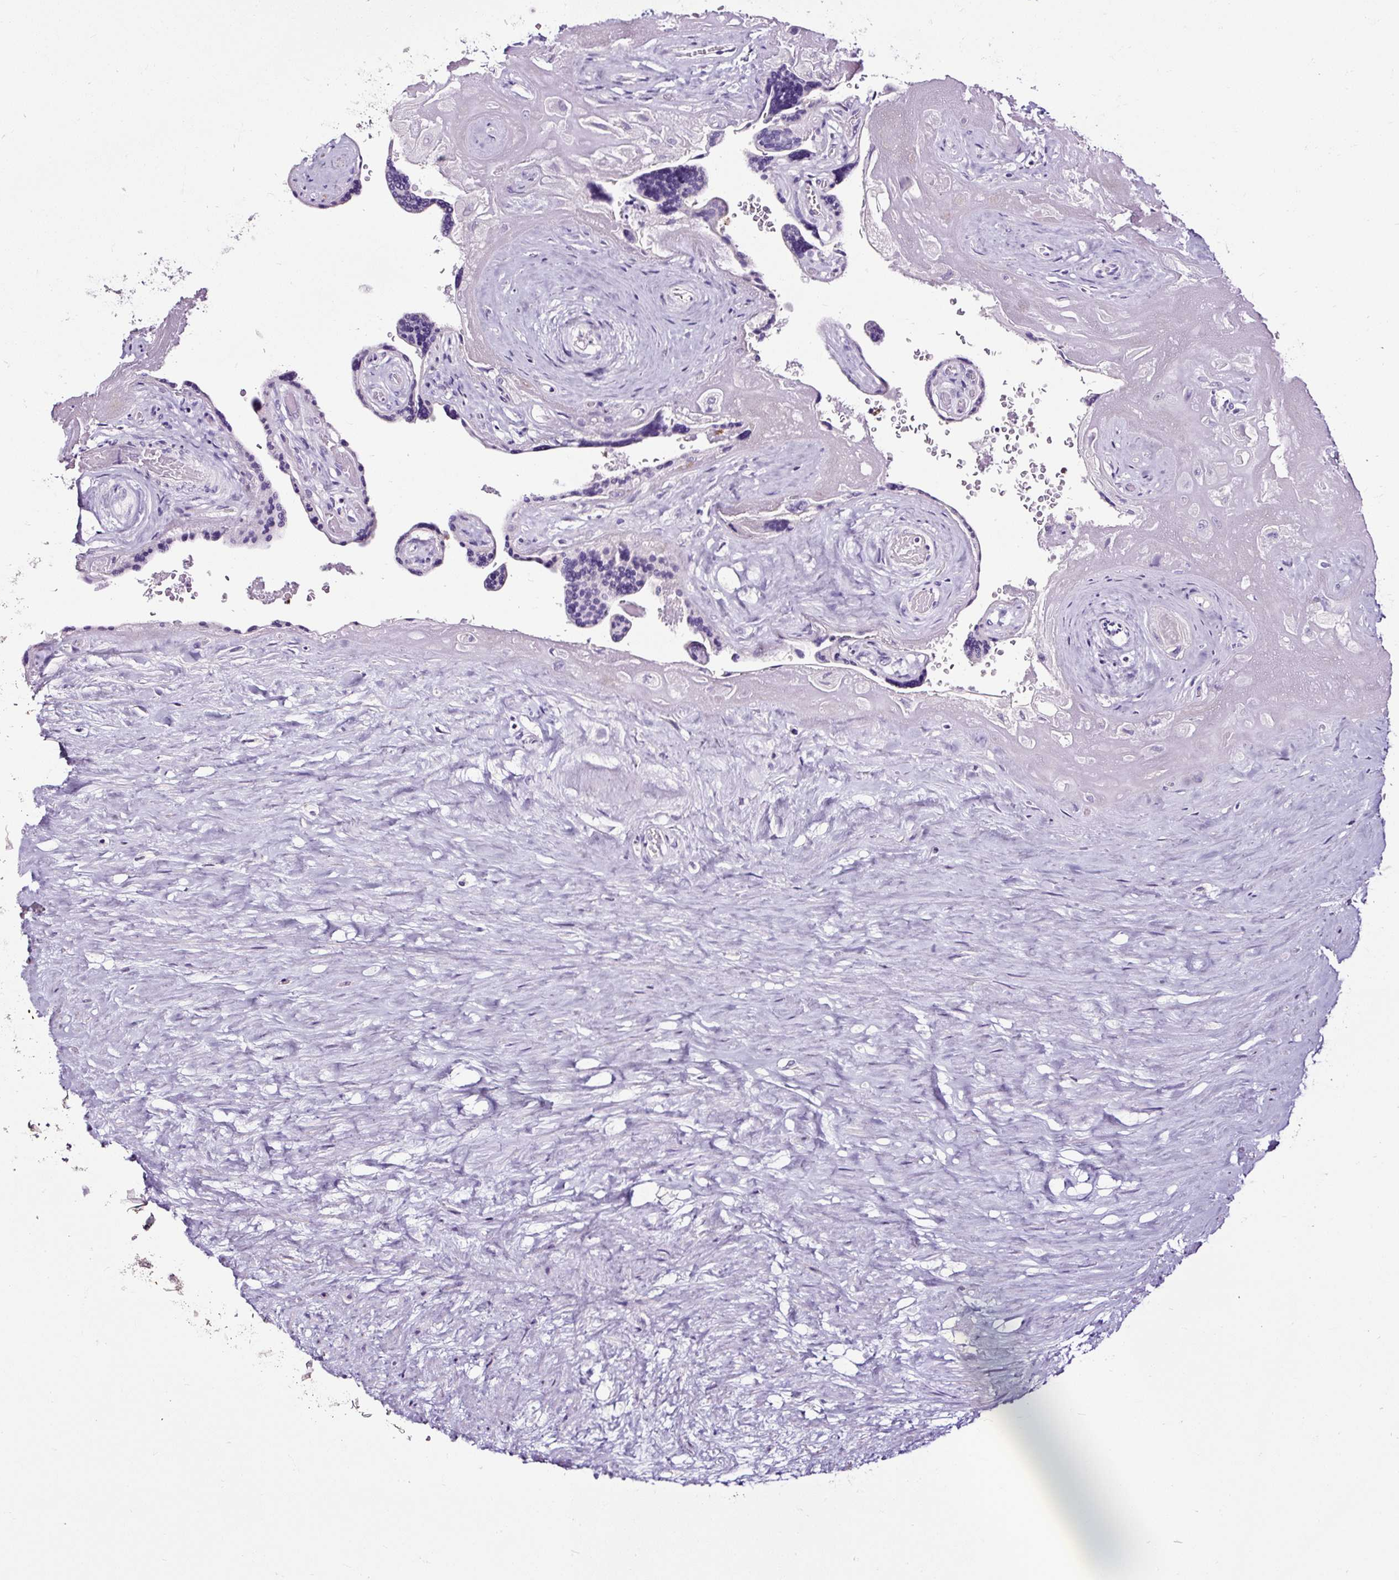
{"staining": {"intensity": "negative", "quantity": "none", "location": "none"}, "tissue": "placenta", "cell_type": "Decidual cells", "image_type": "normal", "snomed": [{"axis": "morphology", "description": "Normal tissue, NOS"}, {"axis": "topography", "description": "Placenta"}], "caption": "Micrograph shows no protein expression in decidual cells of normal placenta. (Brightfield microscopy of DAB (3,3'-diaminobenzidine) immunohistochemistry at high magnification).", "gene": "SLC7A8", "patient": {"sex": "female", "age": 32}}